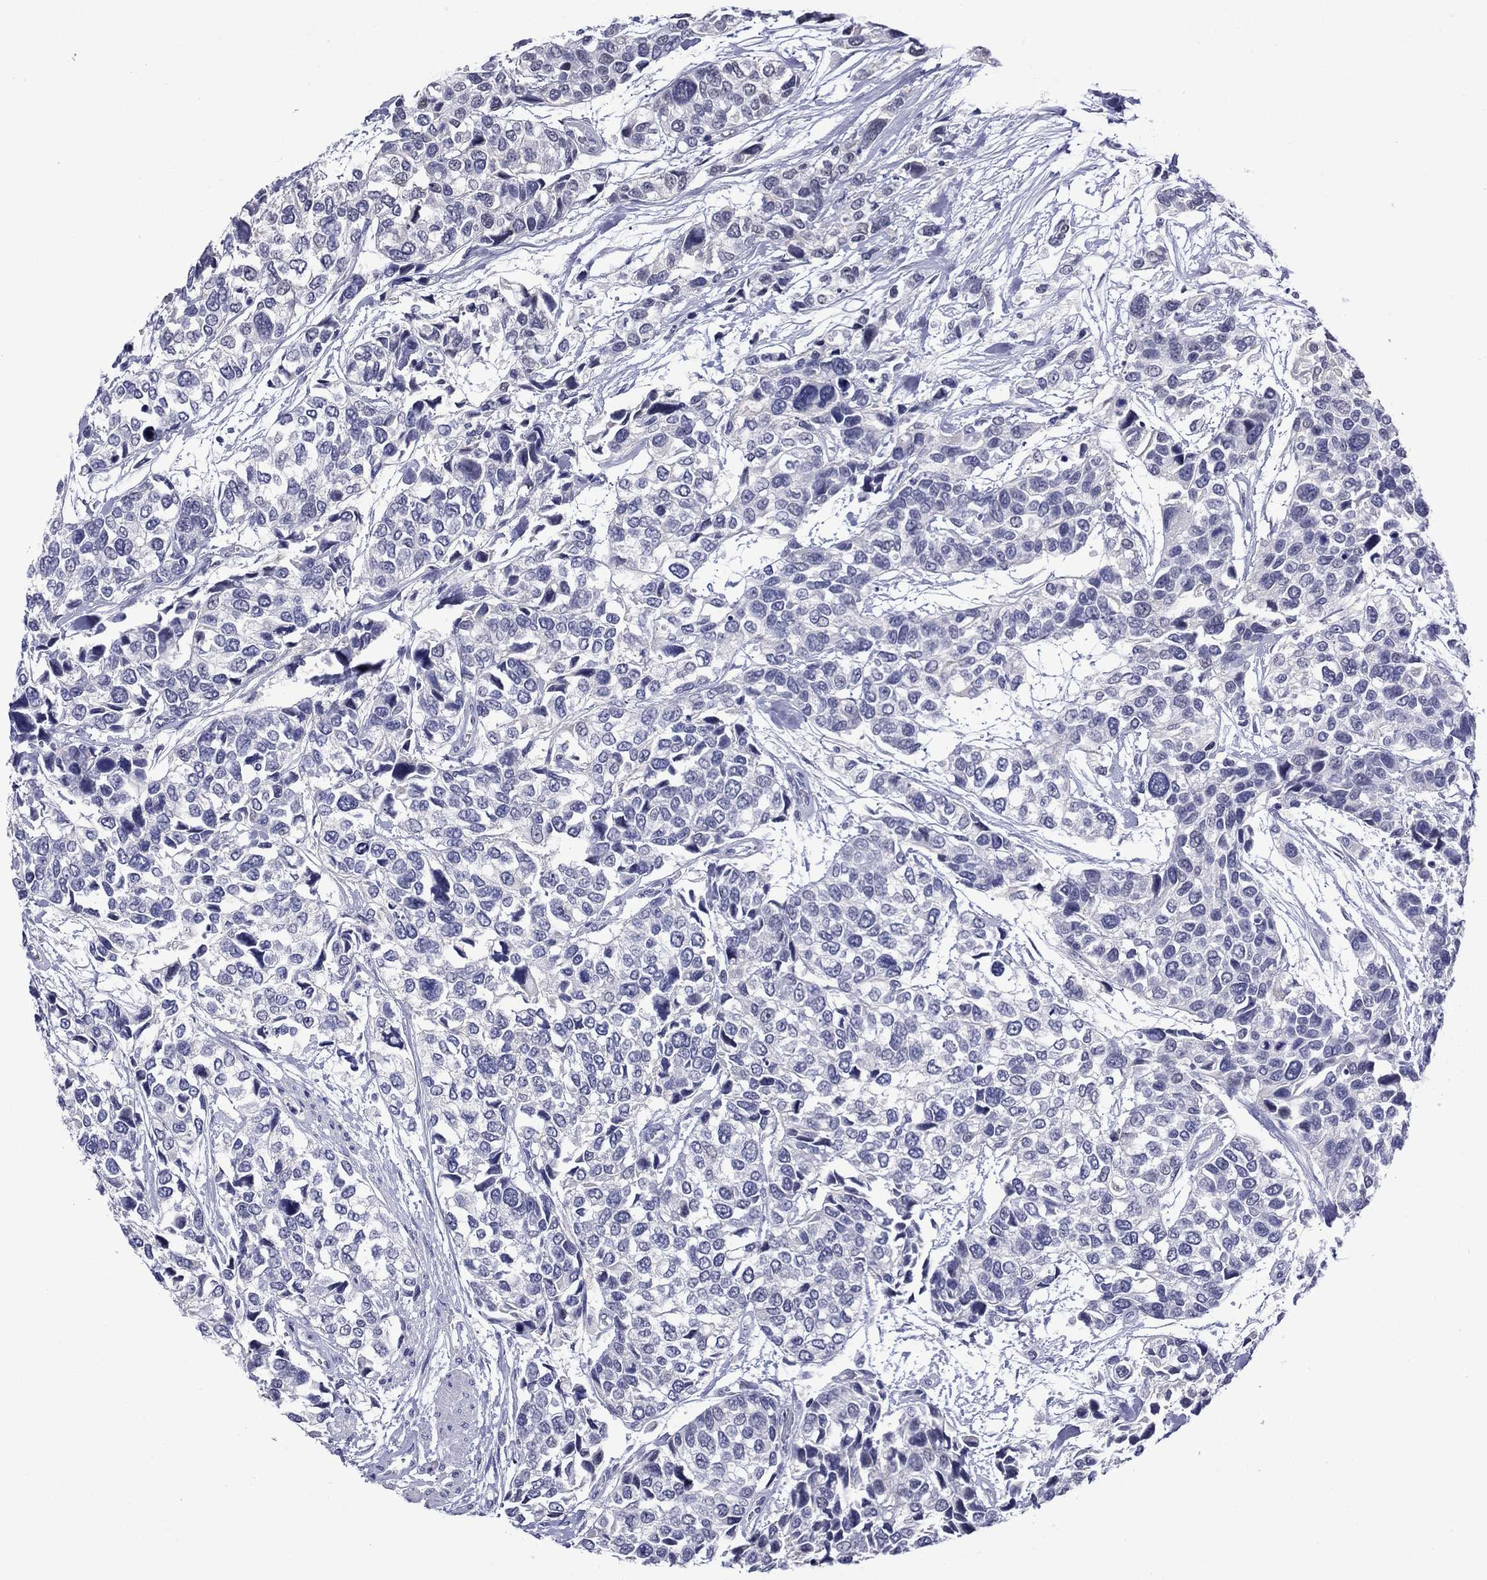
{"staining": {"intensity": "negative", "quantity": "none", "location": "none"}, "tissue": "urothelial cancer", "cell_type": "Tumor cells", "image_type": "cancer", "snomed": [{"axis": "morphology", "description": "Urothelial carcinoma, High grade"}, {"axis": "topography", "description": "Urinary bladder"}], "caption": "Immunohistochemistry (IHC) image of neoplastic tissue: human urothelial cancer stained with DAB displays no significant protein staining in tumor cells. Brightfield microscopy of immunohistochemistry stained with DAB (3,3'-diaminobenzidine) (brown) and hematoxylin (blue), captured at high magnification.", "gene": "APOA2", "patient": {"sex": "male", "age": 77}}